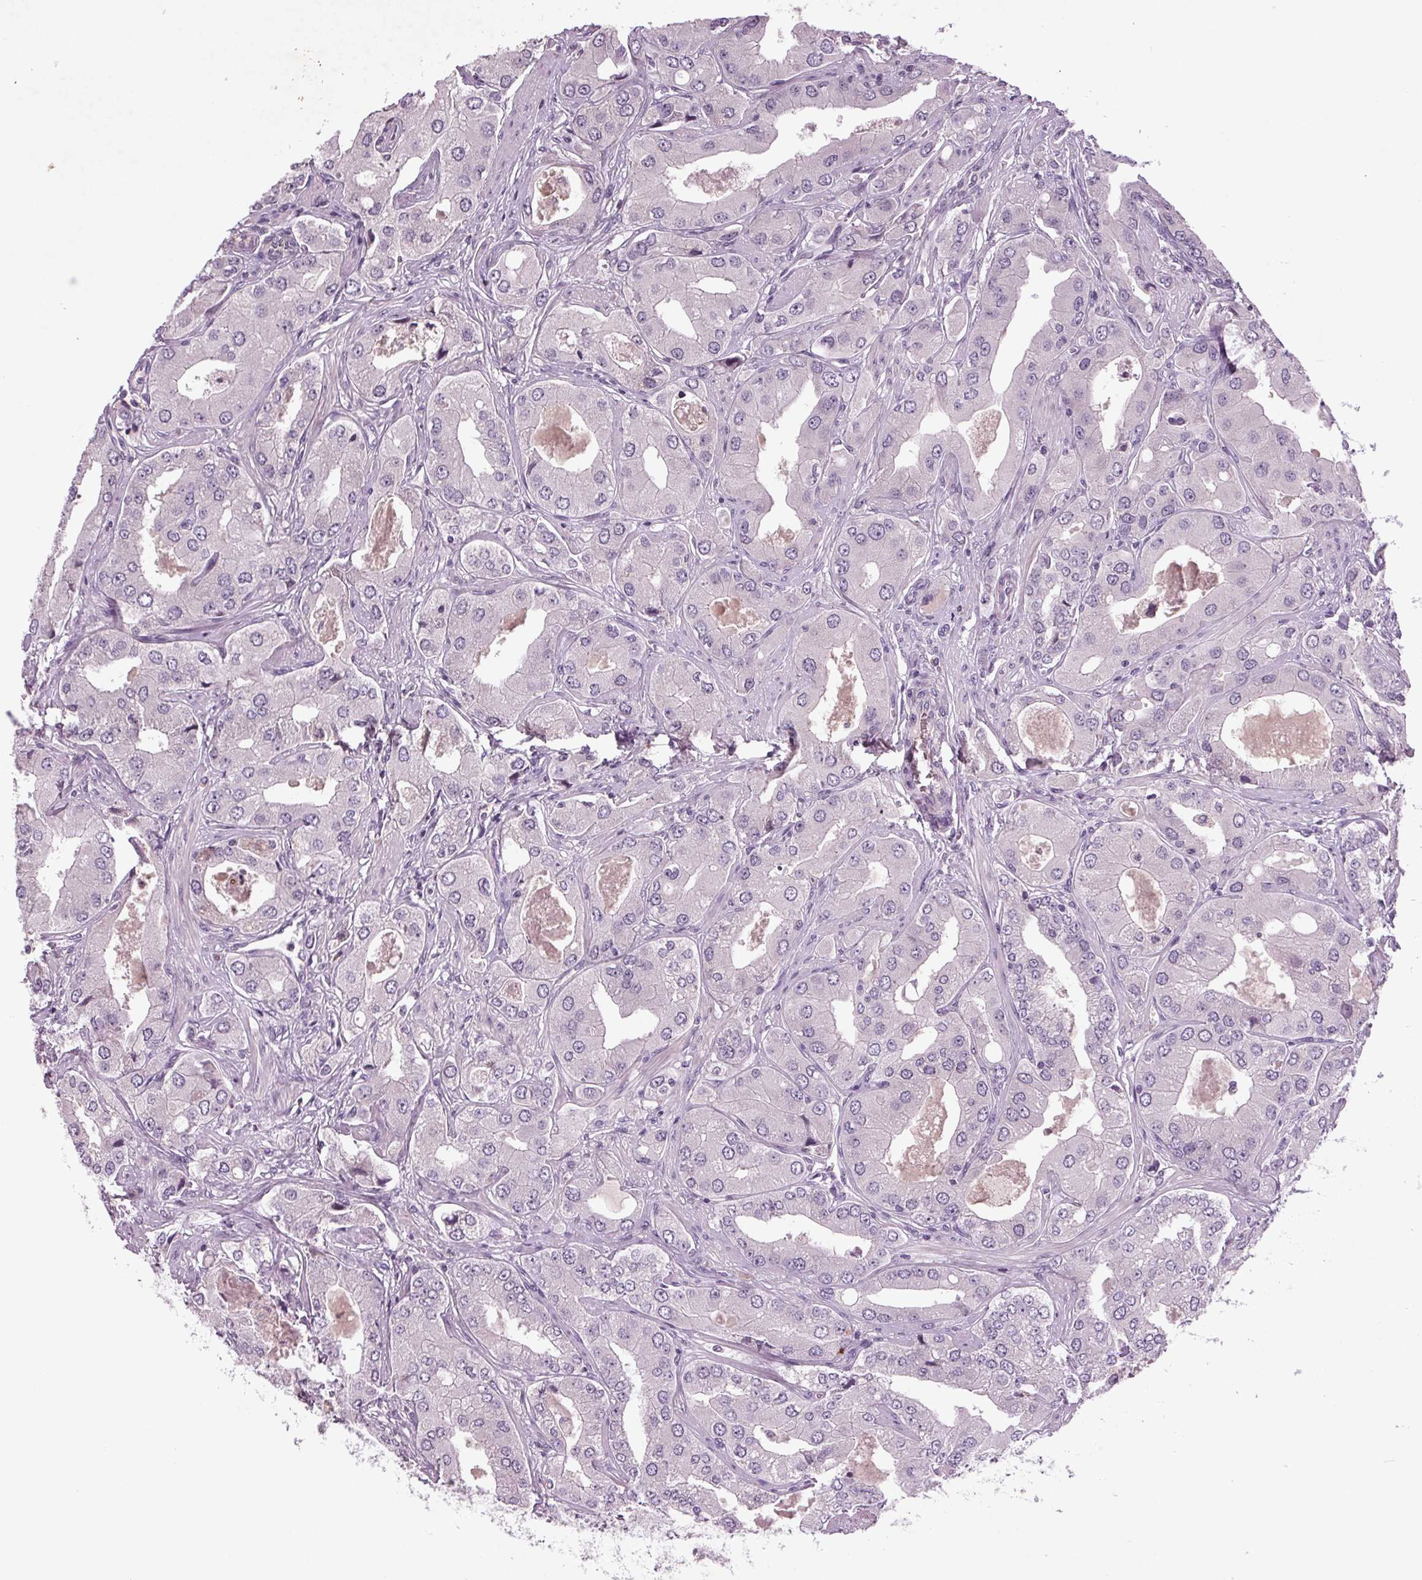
{"staining": {"intensity": "negative", "quantity": "none", "location": "none"}, "tissue": "prostate cancer", "cell_type": "Tumor cells", "image_type": "cancer", "snomed": [{"axis": "morphology", "description": "Adenocarcinoma, Low grade"}, {"axis": "topography", "description": "Prostate"}], "caption": "High magnification brightfield microscopy of adenocarcinoma (low-grade) (prostate) stained with DAB (3,3'-diaminobenzidine) (brown) and counterstained with hematoxylin (blue): tumor cells show no significant staining. The staining was performed using DAB (3,3'-diaminobenzidine) to visualize the protein expression in brown, while the nuclei were stained in blue with hematoxylin (Magnification: 20x).", "gene": "BHLHE22", "patient": {"sex": "male", "age": 60}}